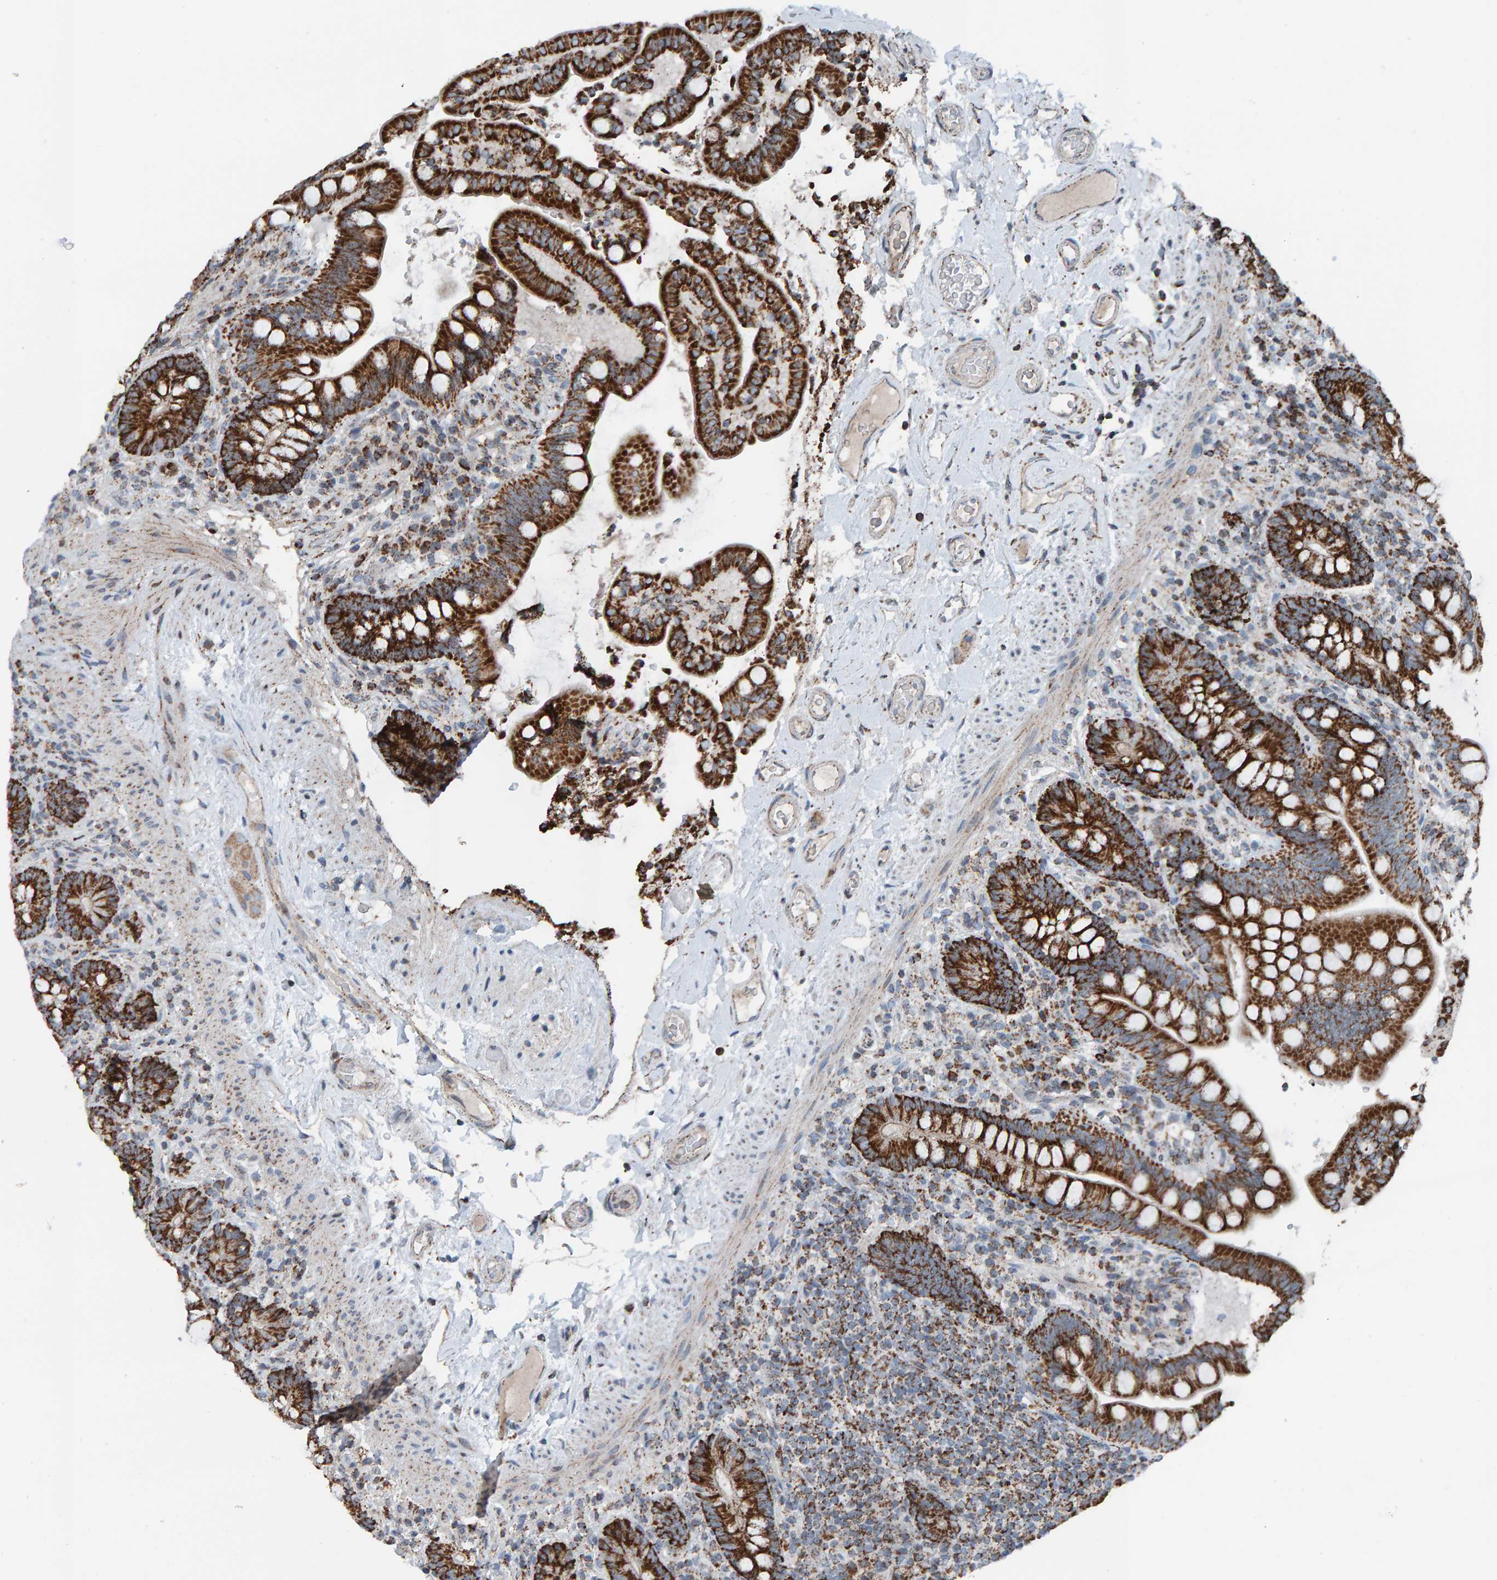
{"staining": {"intensity": "weak", "quantity": ">75%", "location": "cytoplasmic/membranous"}, "tissue": "colon", "cell_type": "Endothelial cells", "image_type": "normal", "snomed": [{"axis": "morphology", "description": "Normal tissue, NOS"}, {"axis": "topography", "description": "Smooth muscle"}, {"axis": "topography", "description": "Colon"}], "caption": "Immunohistochemical staining of benign human colon exhibits >75% levels of weak cytoplasmic/membranous protein expression in about >75% of endothelial cells.", "gene": "ZNF48", "patient": {"sex": "male", "age": 73}}